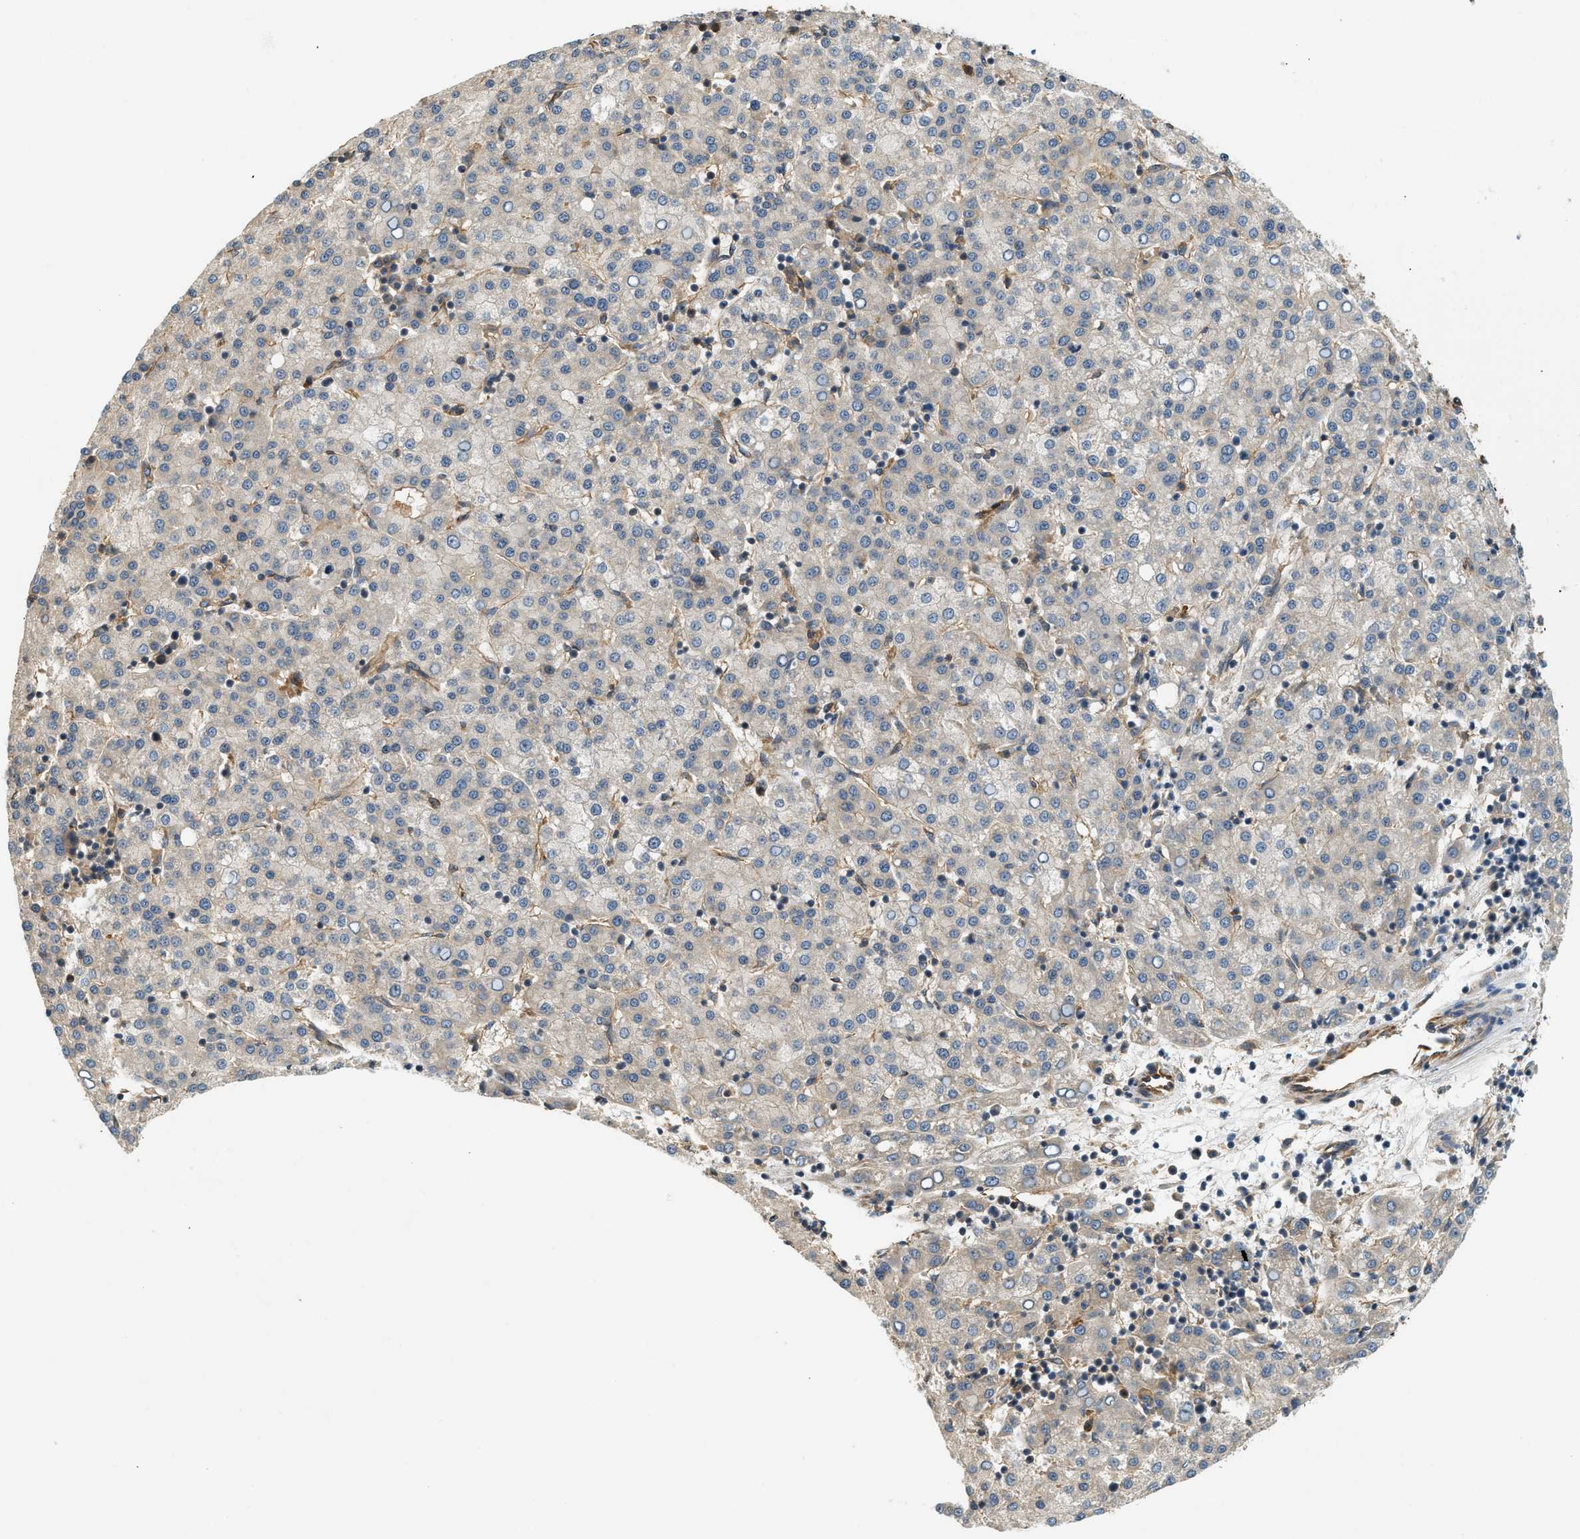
{"staining": {"intensity": "negative", "quantity": "none", "location": "none"}, "tissue": "liver cancer", "cell_type": "Tumor cells", "image_type": "cancer", "snomed": [{"axis": "morphology", "description": "Carcinoma, Hepatocellular, NOS"}, {"axis": "topography", "description": "Liver"}], "caption": "Hepatocellular carcinoma (liver) was stained to show a protein in brown. There is no significant staining in tumor cells.", "gene": "HIP1", "patient": {"sex": "female", "age": 58}}